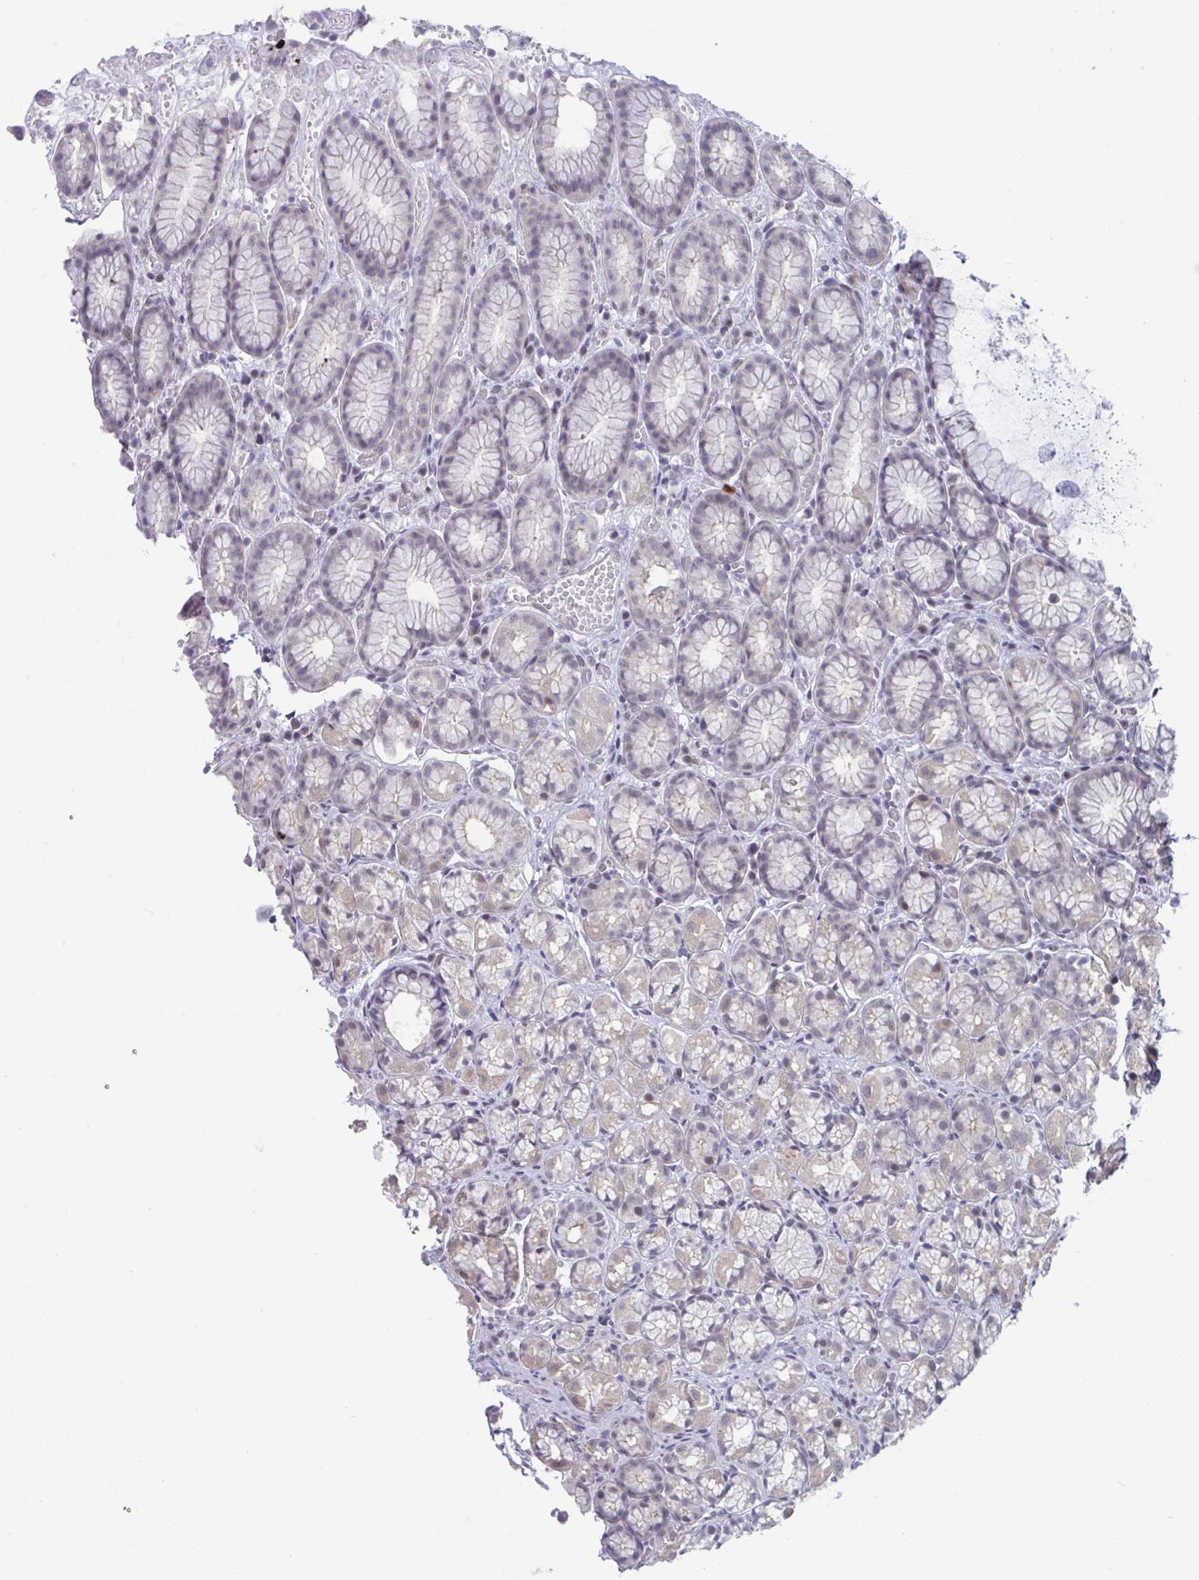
{"staining": {"intensity": "negative", "quantity": "none", "location": "none"}, "tissue": "stomach", "cell_type": "Glandular cells", "image_type": "normal", "snomed": [{"axis": "morphology", "description": "Normal tissue, NOS"}, {"axis": "topography", "description": "Smooth muscle"}, {"axis": "topography", "description": "Stomach"}], "caption": "This is a histopathology image of immunohistochemistry (IHC) staining of normal stomach, which shows no positivity in glandular cells.", "gene": "BMAL2", "patient": {"sex": "male", "age": 70}}